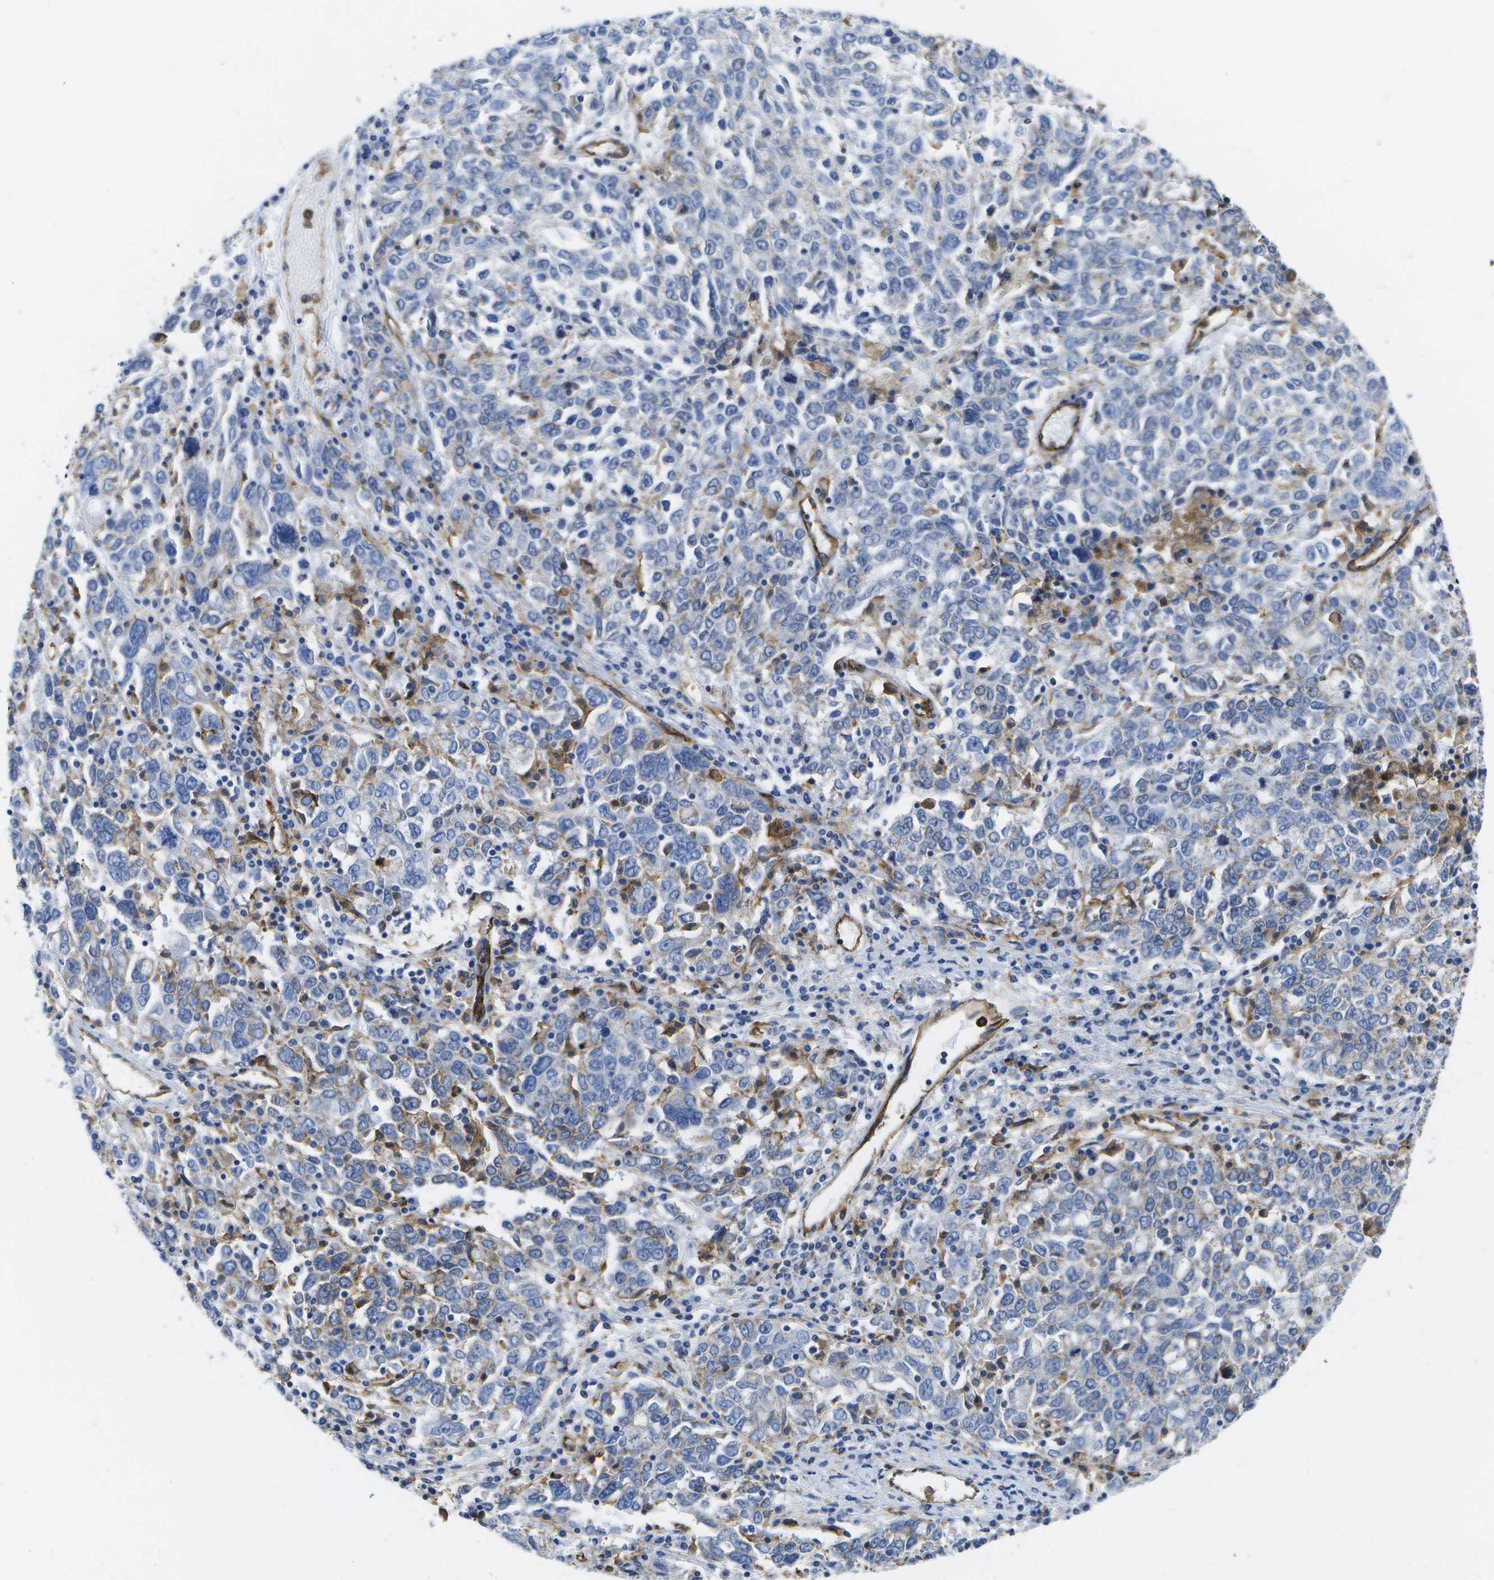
{"staining": {"intensity": "weak", "quantity": "<25%", "location": "cytoplasmic/membranous"}, "tissue": "ovarian cancer", "cell_type": "Tumor cells", "image_type": "cancer", "snomed": [{"axis": "morphology", "description": "Carcinoma, endometroid"}, {"axis": "topography", "description": "Ovary"}], "caption": "Human ovarian cancer (endometroid carcinoma) stained for a protein using immunohistochemistry reveals no positivity in tumor cells.", "gene": "DYSF", "patient": {"sex": "female", "age": 62}}